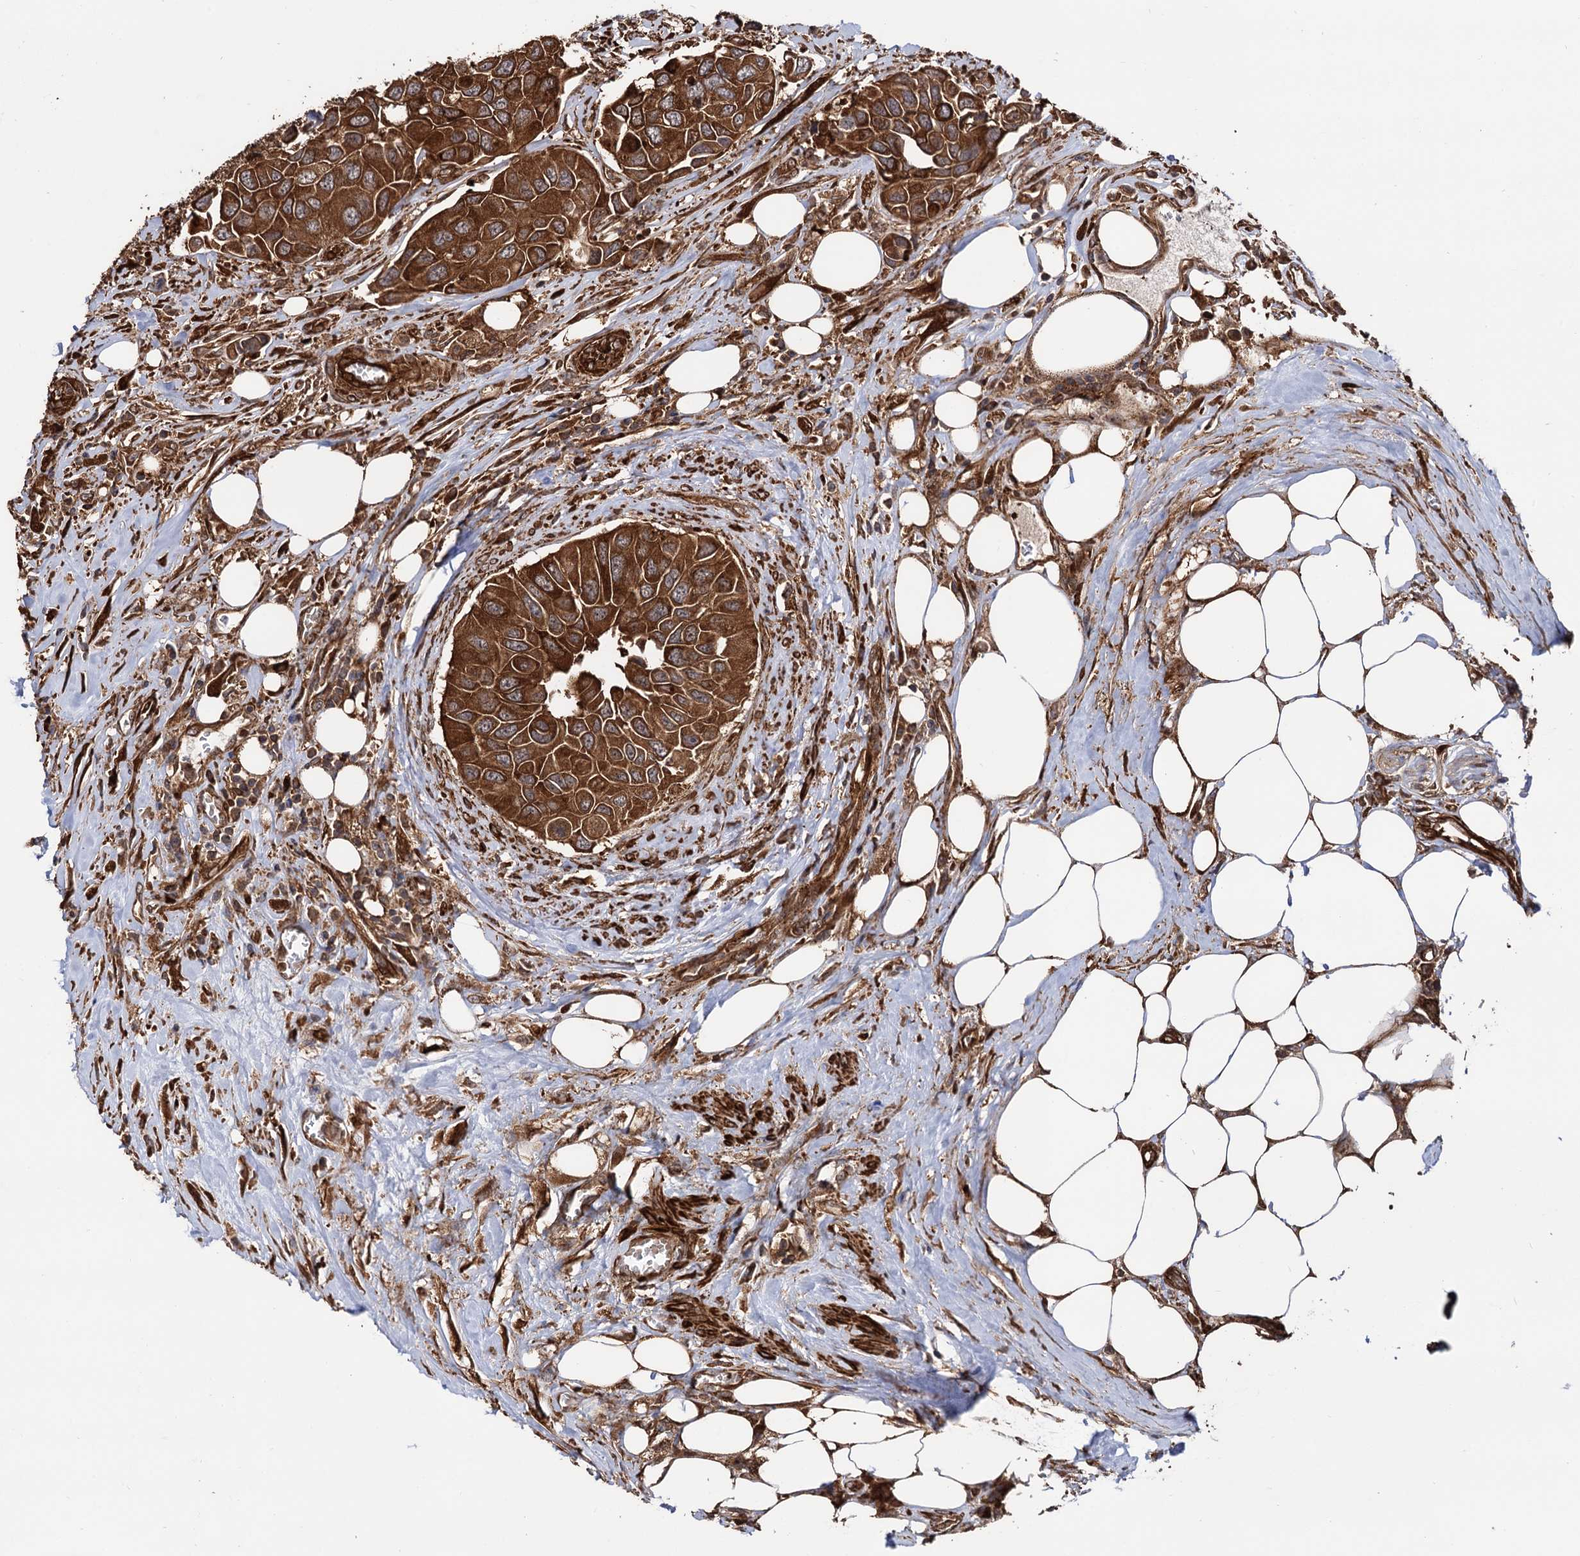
{"staining": {"intensity": "strong", "quantity": ">75%", "location": "cytoplasmic/membranous"}, "tissue": "urothelial cancer", "cell_type": "Tumor cells", "image_type": "cancer", "snomed": [{"axis": "morphology", "description": "Urothelial carcinoma, High grade"}, {"axis": "topography", "description": "Urinary bladder"}], "caption": "The immunohistochemical stain labels strong cytoplasmic/membranous expression in tumor cells of urothelial carcinoma (high-grade) tissue. (Brightfield microscopy of DAB IHC at high magnification).", "gene": "ATP8B4", "patient": {"sex": "male", "age": 74}}